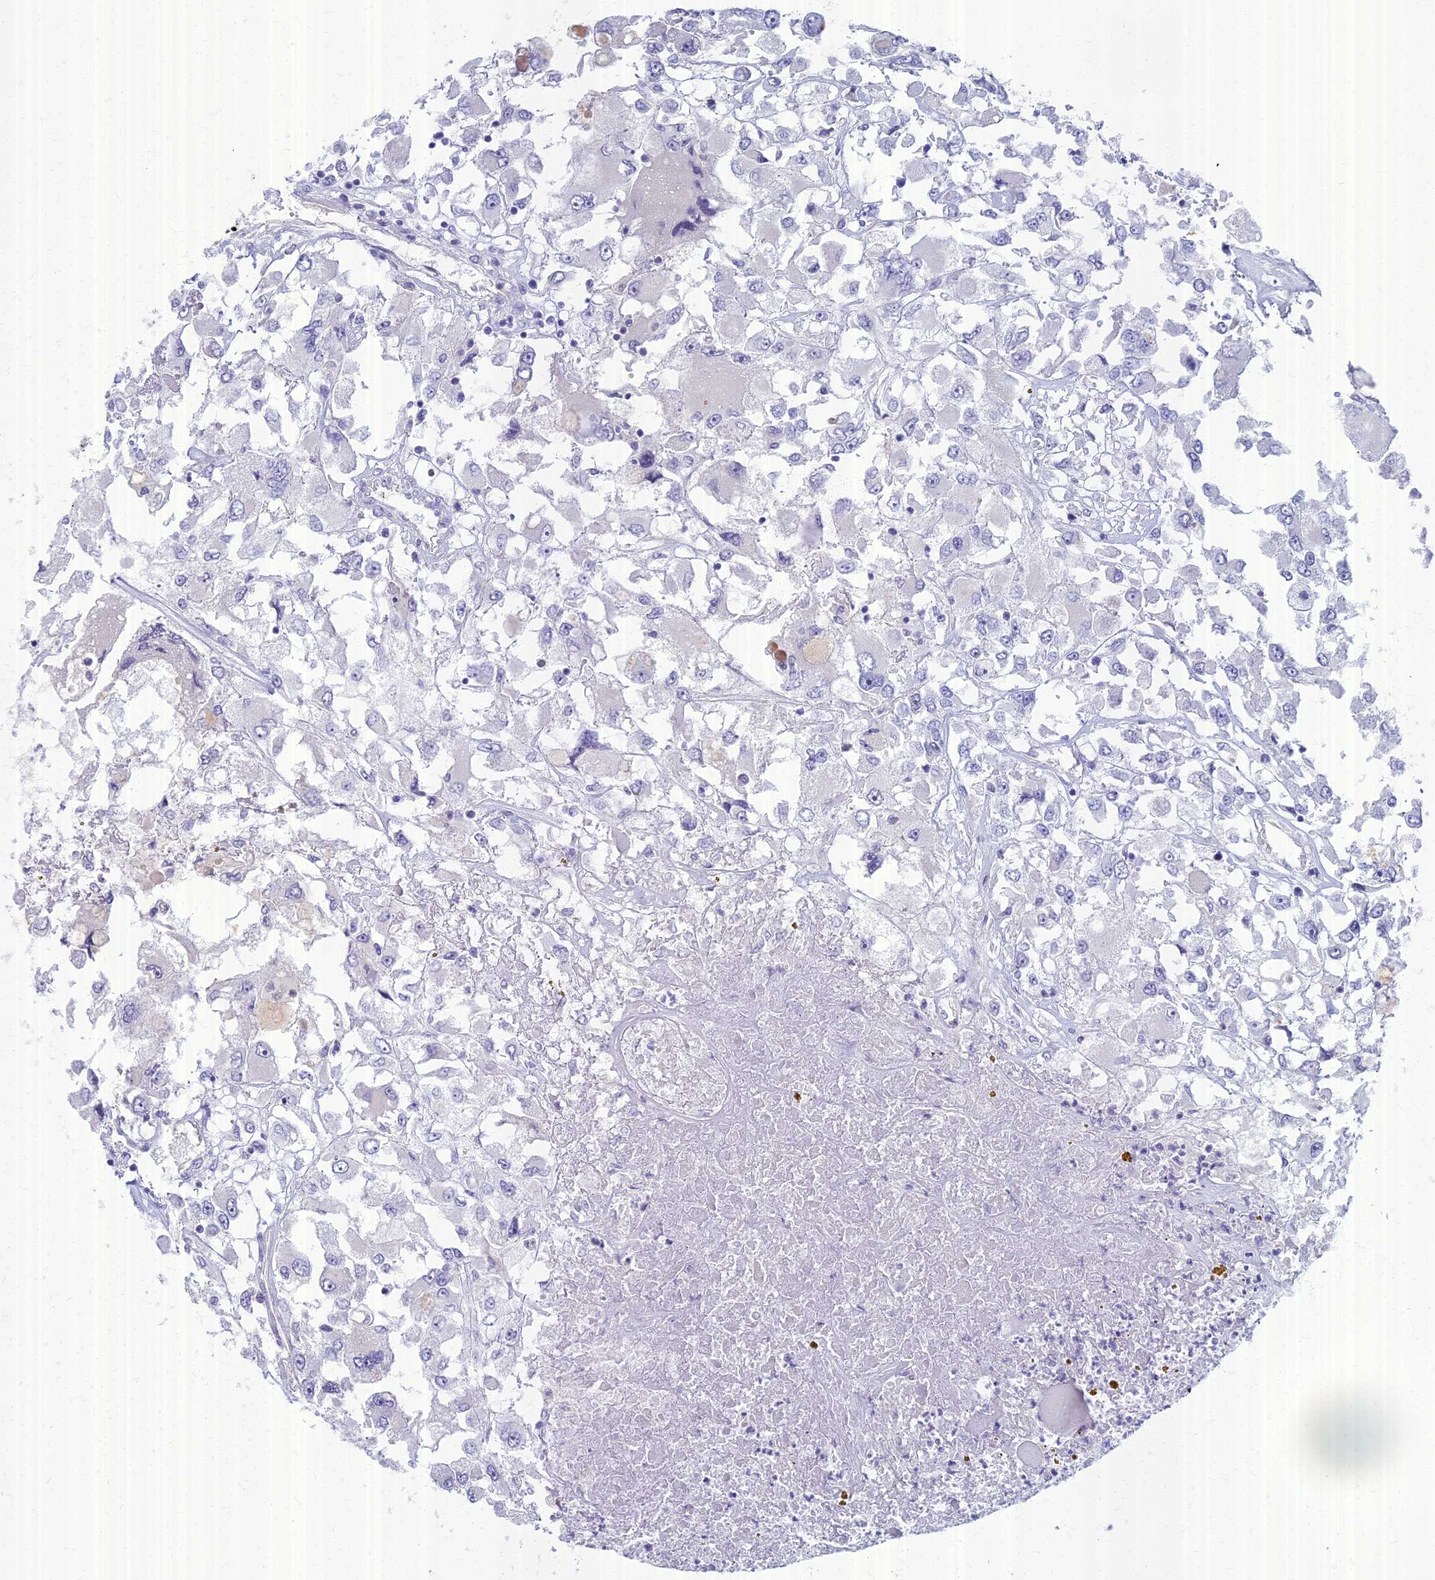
{"staining": {"intensity": "negative", "quantity": "none", "location": "none"}, "tissue": "renal cancer", "cell_type": "Tumor cells", "image_type": "cancer", "snomed": [{"axis": "morphology", "description": "Adenocarcinoma, NOS"}, {"axis": "topography", "description": "Kidney"}], "caption": "A histopathology image of renal adenocarcinoma stained for a protein exhibits no brown staining in tumor cells. (DAB (3,3'-diaminobenzidine) IHC, high magnification).", "gene": "AP4E1", "patient": {"sex": "female", "age": 52}}